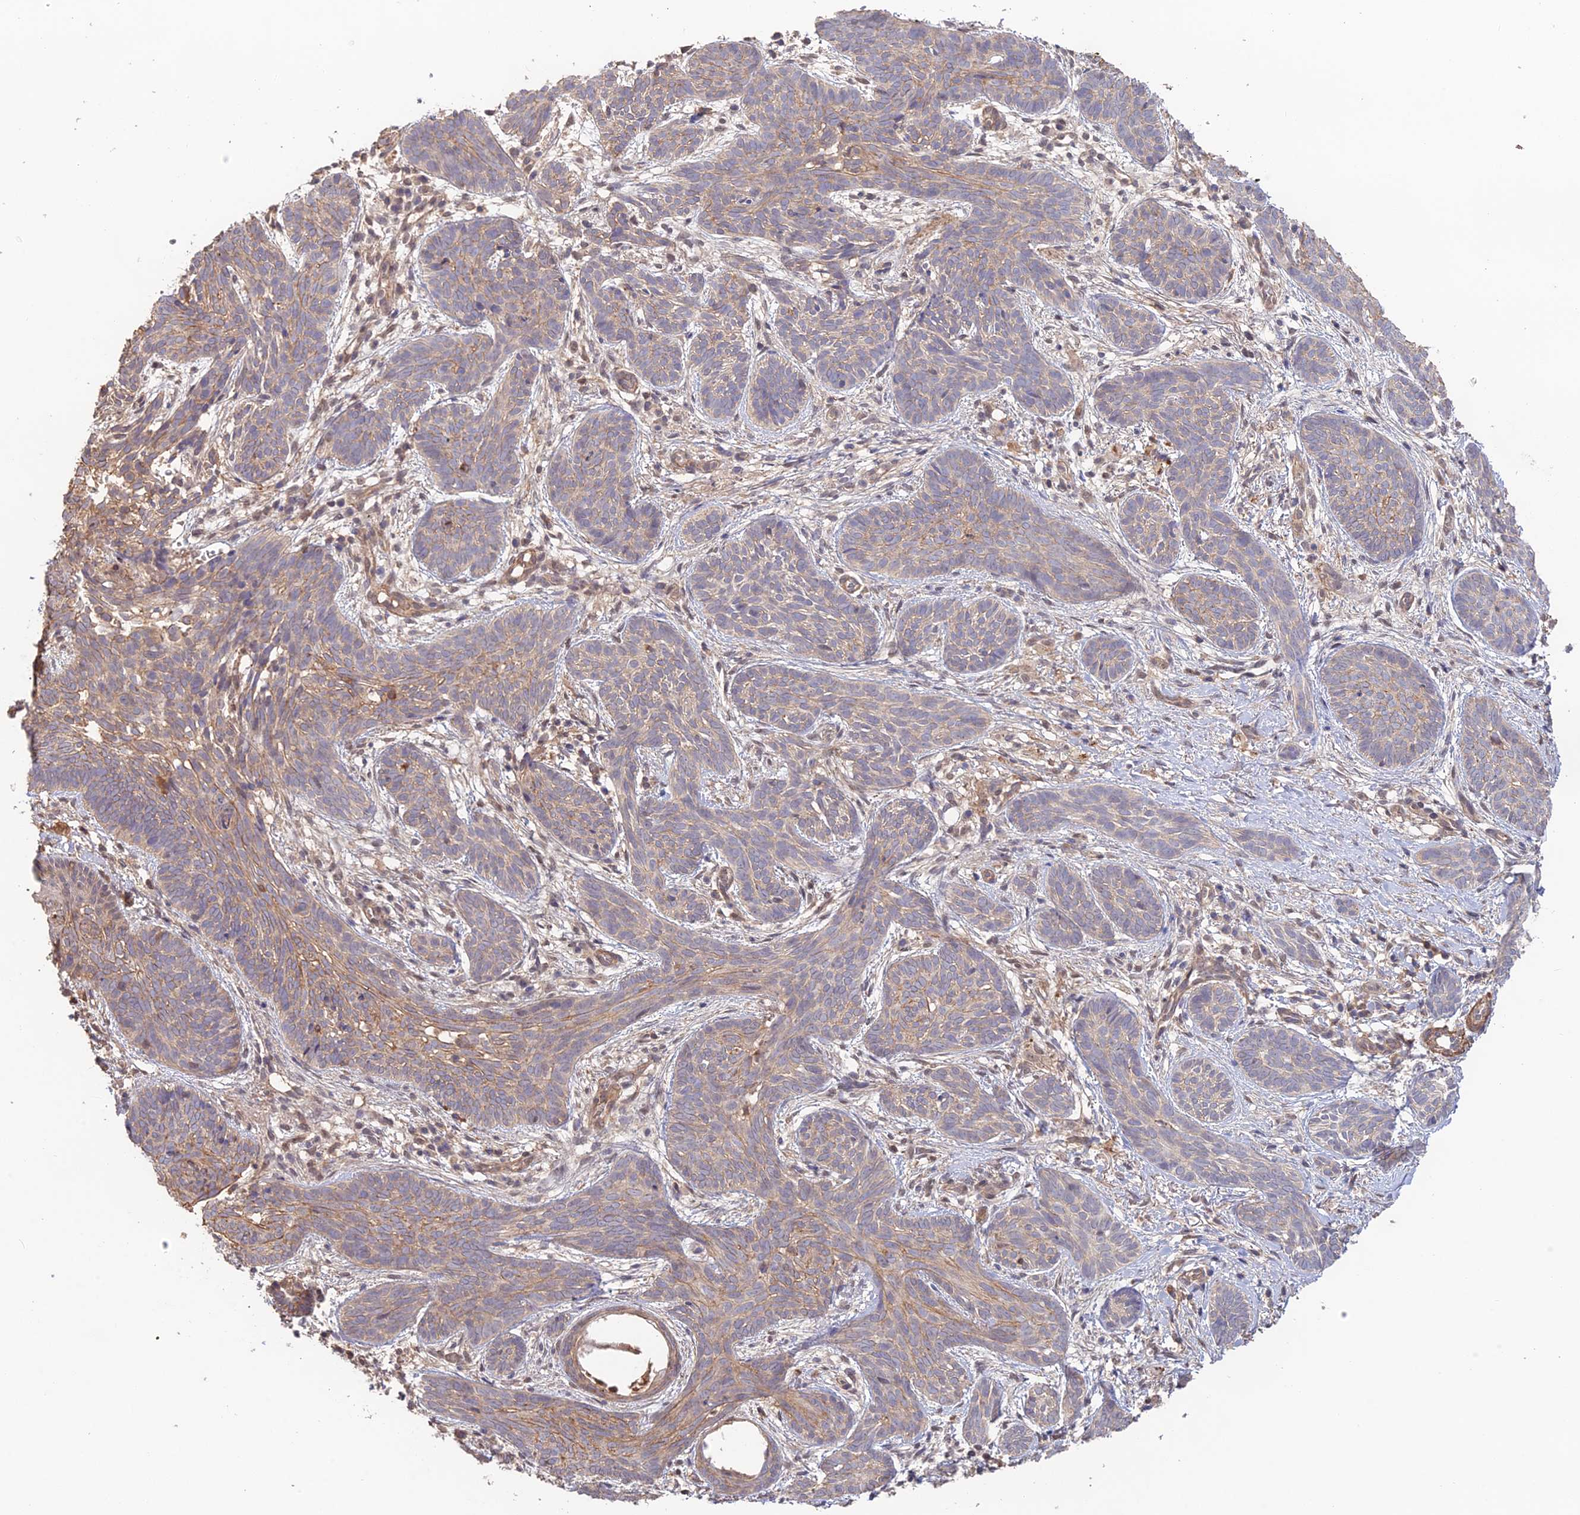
{"staining": {"intensity": "weak", "quantity": "25%-75%", "location": "cytoplasmic/membranous"}, "tissue": "skin cancer", "cell_type": "Tumor cells", "image_type": "cancer", "snomed": [{"axis": "morphology", "description": "Basal cell carcinoma"}, {"axis": "topography", "description": "Skin"}], "caption": "This micrograph displays immunohistochemistry staining of human skin cancer, with low weak cytoplasmic/membranous positivity in about 25%-75% of tumor cells.", "gene": "CLCF1", "patient": {"sex": "female", "age": 81}}